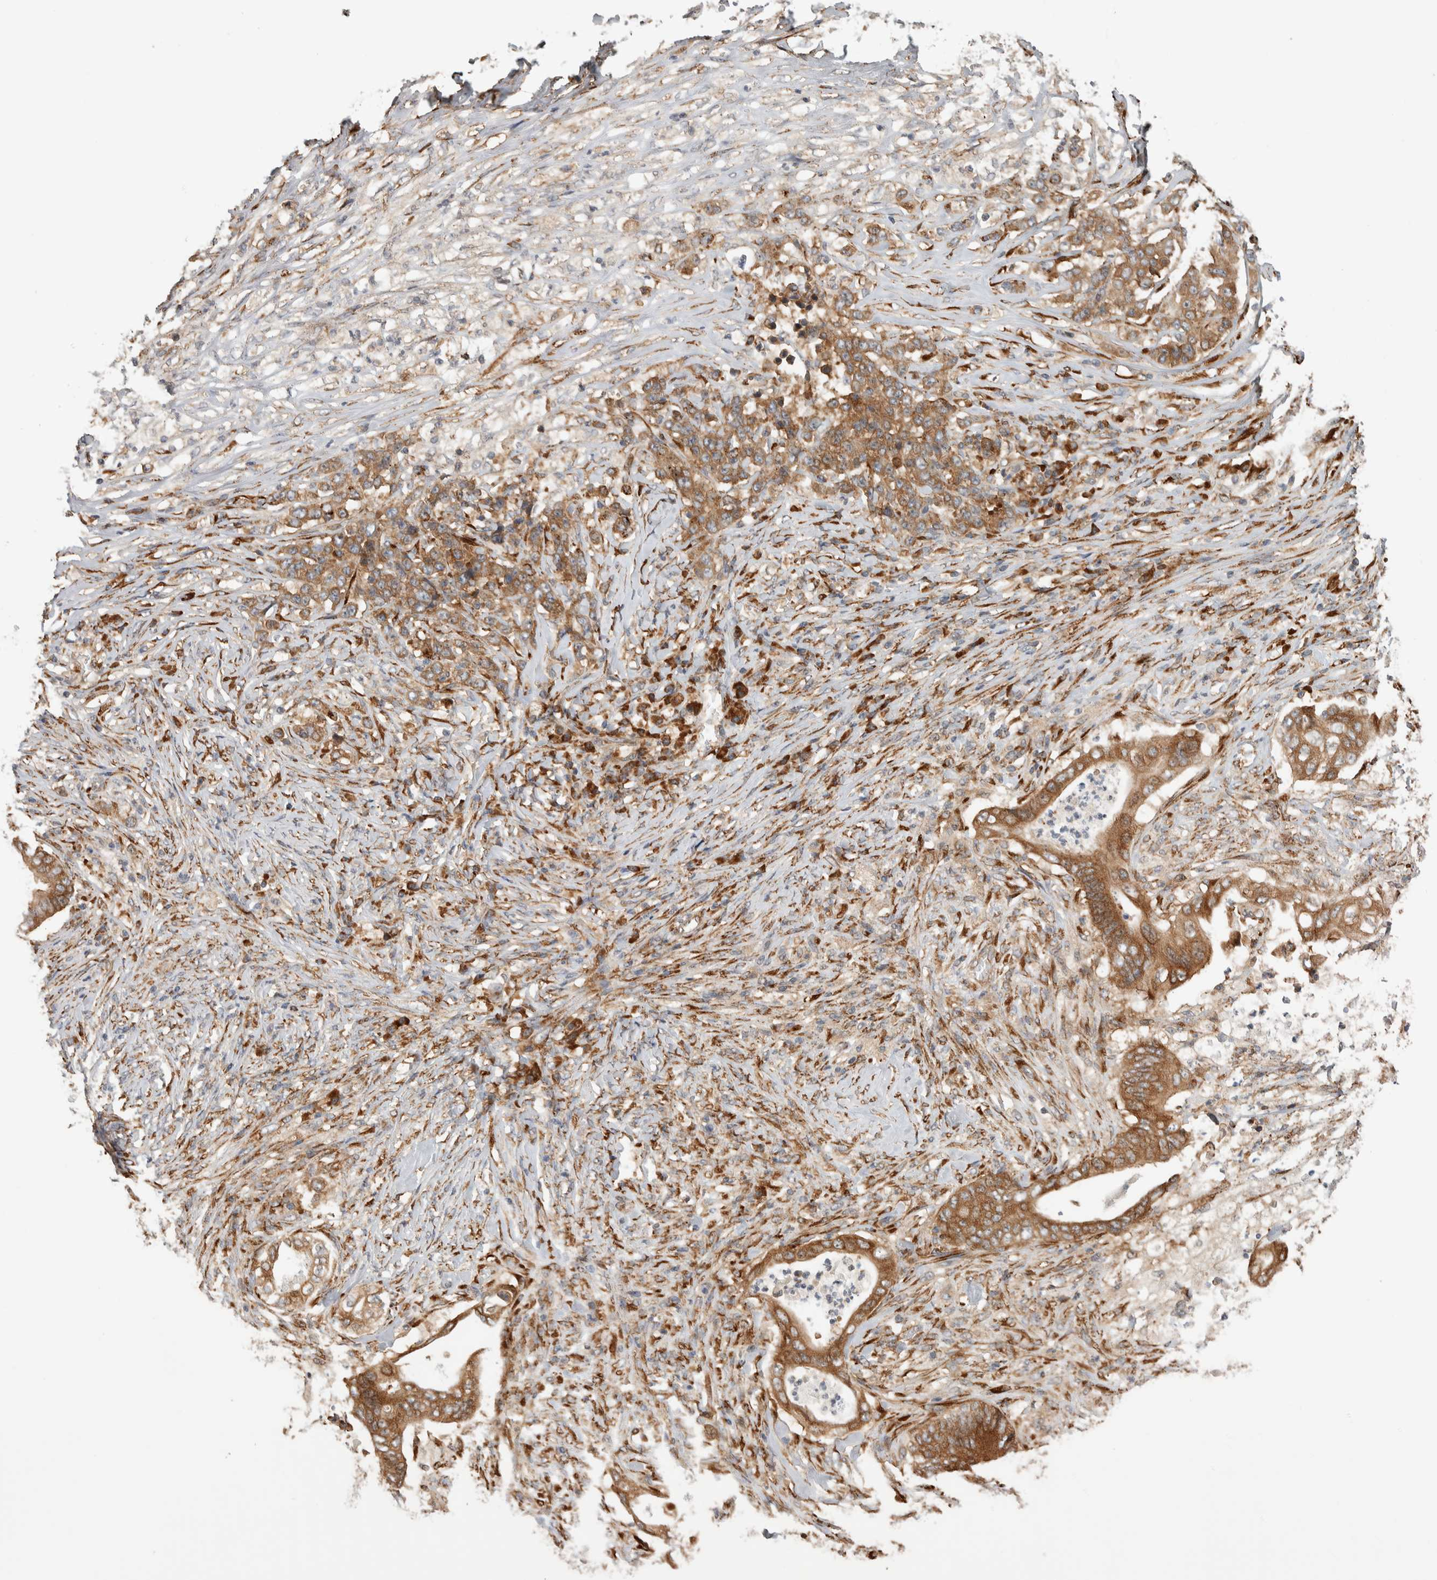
{"staining": {"intensity": "strong", "quantity": ">75%", "location": "cytoplasmic/membranous"}, "tissue": "stomach cancer", "cell_type": "Tumor cells", "image_type": "cancer", "snomed": [{"axis": "morphology", "description": "Adenocarcinoma, NOS"}, {"axis": "topography", "description": "Stomach"}], "caption": "The immunohistochemical stain shows strong cytoplasmic/membranous expression in tumor cells of stomach adenocarcinoma tissue.", "gene": "EIF3H", "patient": {"sex": "female", "age": 73}}